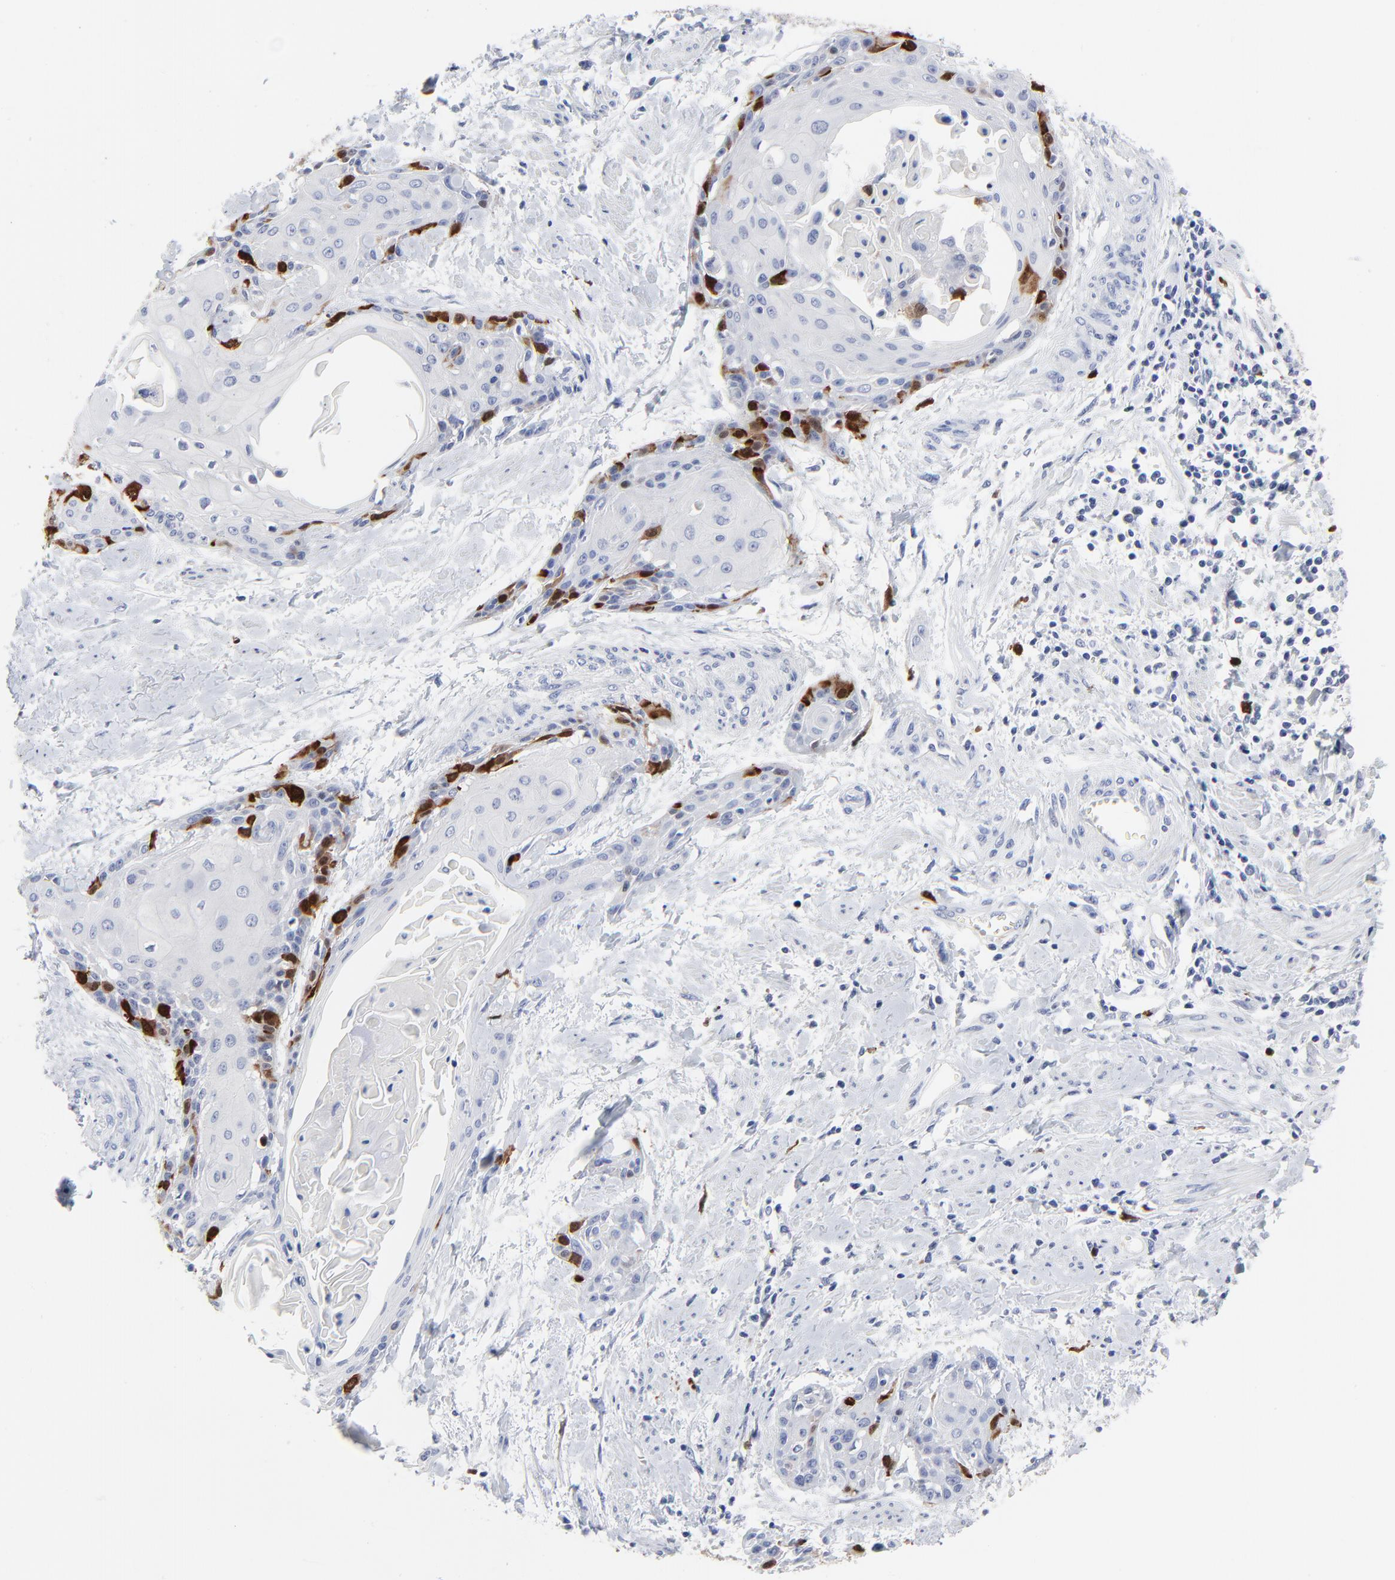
{"staining": {"intensity": "moderate", "quantity": "<25%", "location": "cytoplasmic/membranous,nuclear"}, "tissue": "cervical cancer", "cell_type": "Tumor cells", "image_type": "cancer", "snomed": [{"axis": "morphology", "description": "Squamous cell carcinoma, NOS"}, {"axis": "topography", "description": "Cervix"}], "caption": "Protein analysis of cervical cancer tissue shows moderate cytoplasmic/membranous and nuclear staining in about <25% of tumor cells.", "gene": "CDK1", "patient": {"sex": "female", "age": 57}}